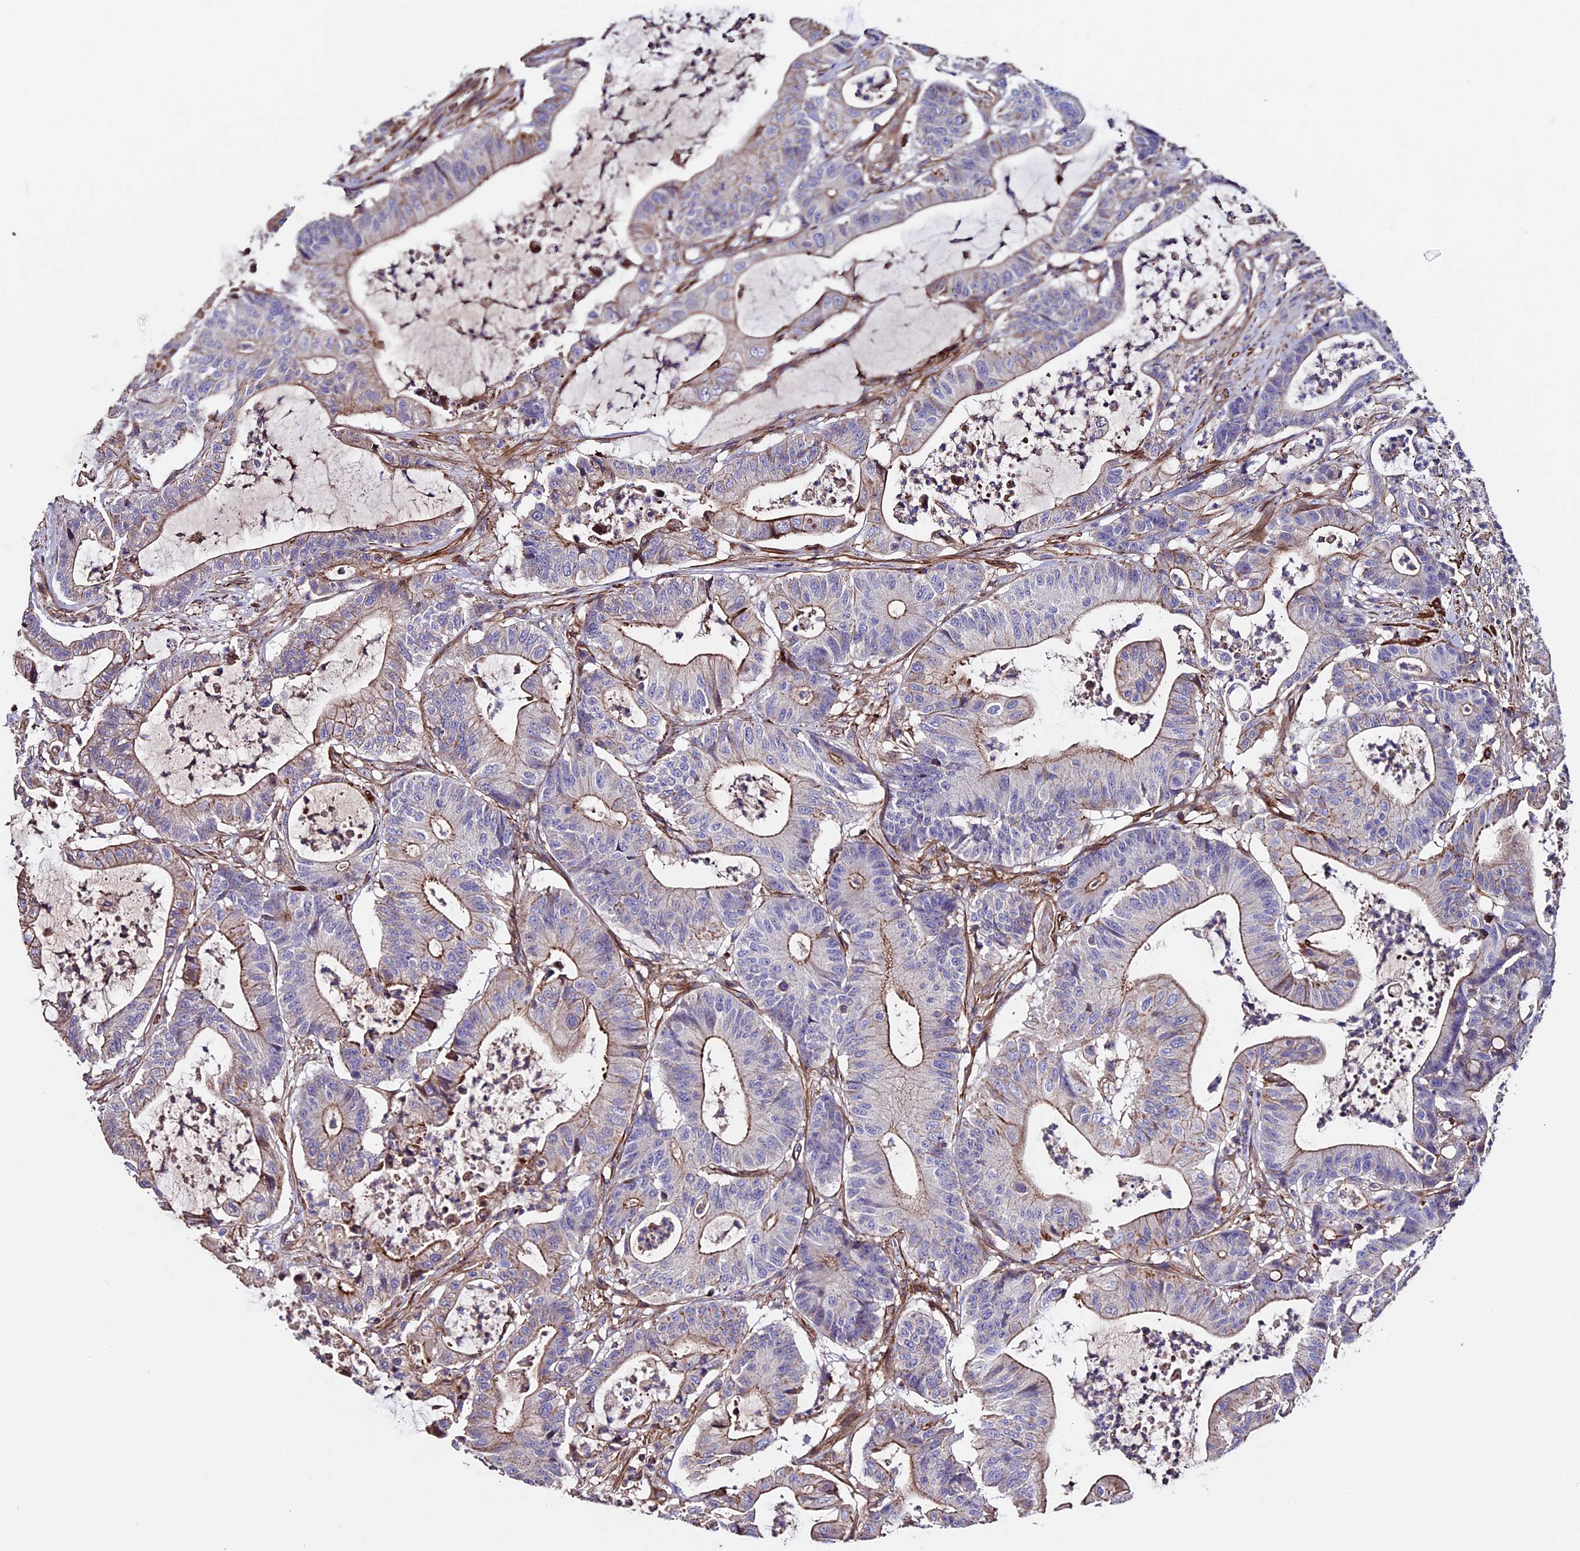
{"staining": {"intensity": "moderate", "quantity": "25%-75%", "location": "cytoplasmic/membranous"}, "tissue": "colorectal cancer", "cell_type": "Tumor cells", "image_type": "cancer", "snomed": [{"axis": "morphology", "description": "Adenocarcinoma, NOS"}, {"axis": "topography", "description": "Colon"}], "caption": "Protein expression analysis of colorectal adenocarcinoma demonstrates moderate cytoplasmic/membranous expression in approximately 25%-75% of tumor cells. The protein is stained brown, and the nuclei are stained in blue (DAB IHC with brightfield microscopy, high magnification).", "gene": "EVA1B", "patient": {"sex": "female", "age": 84}}